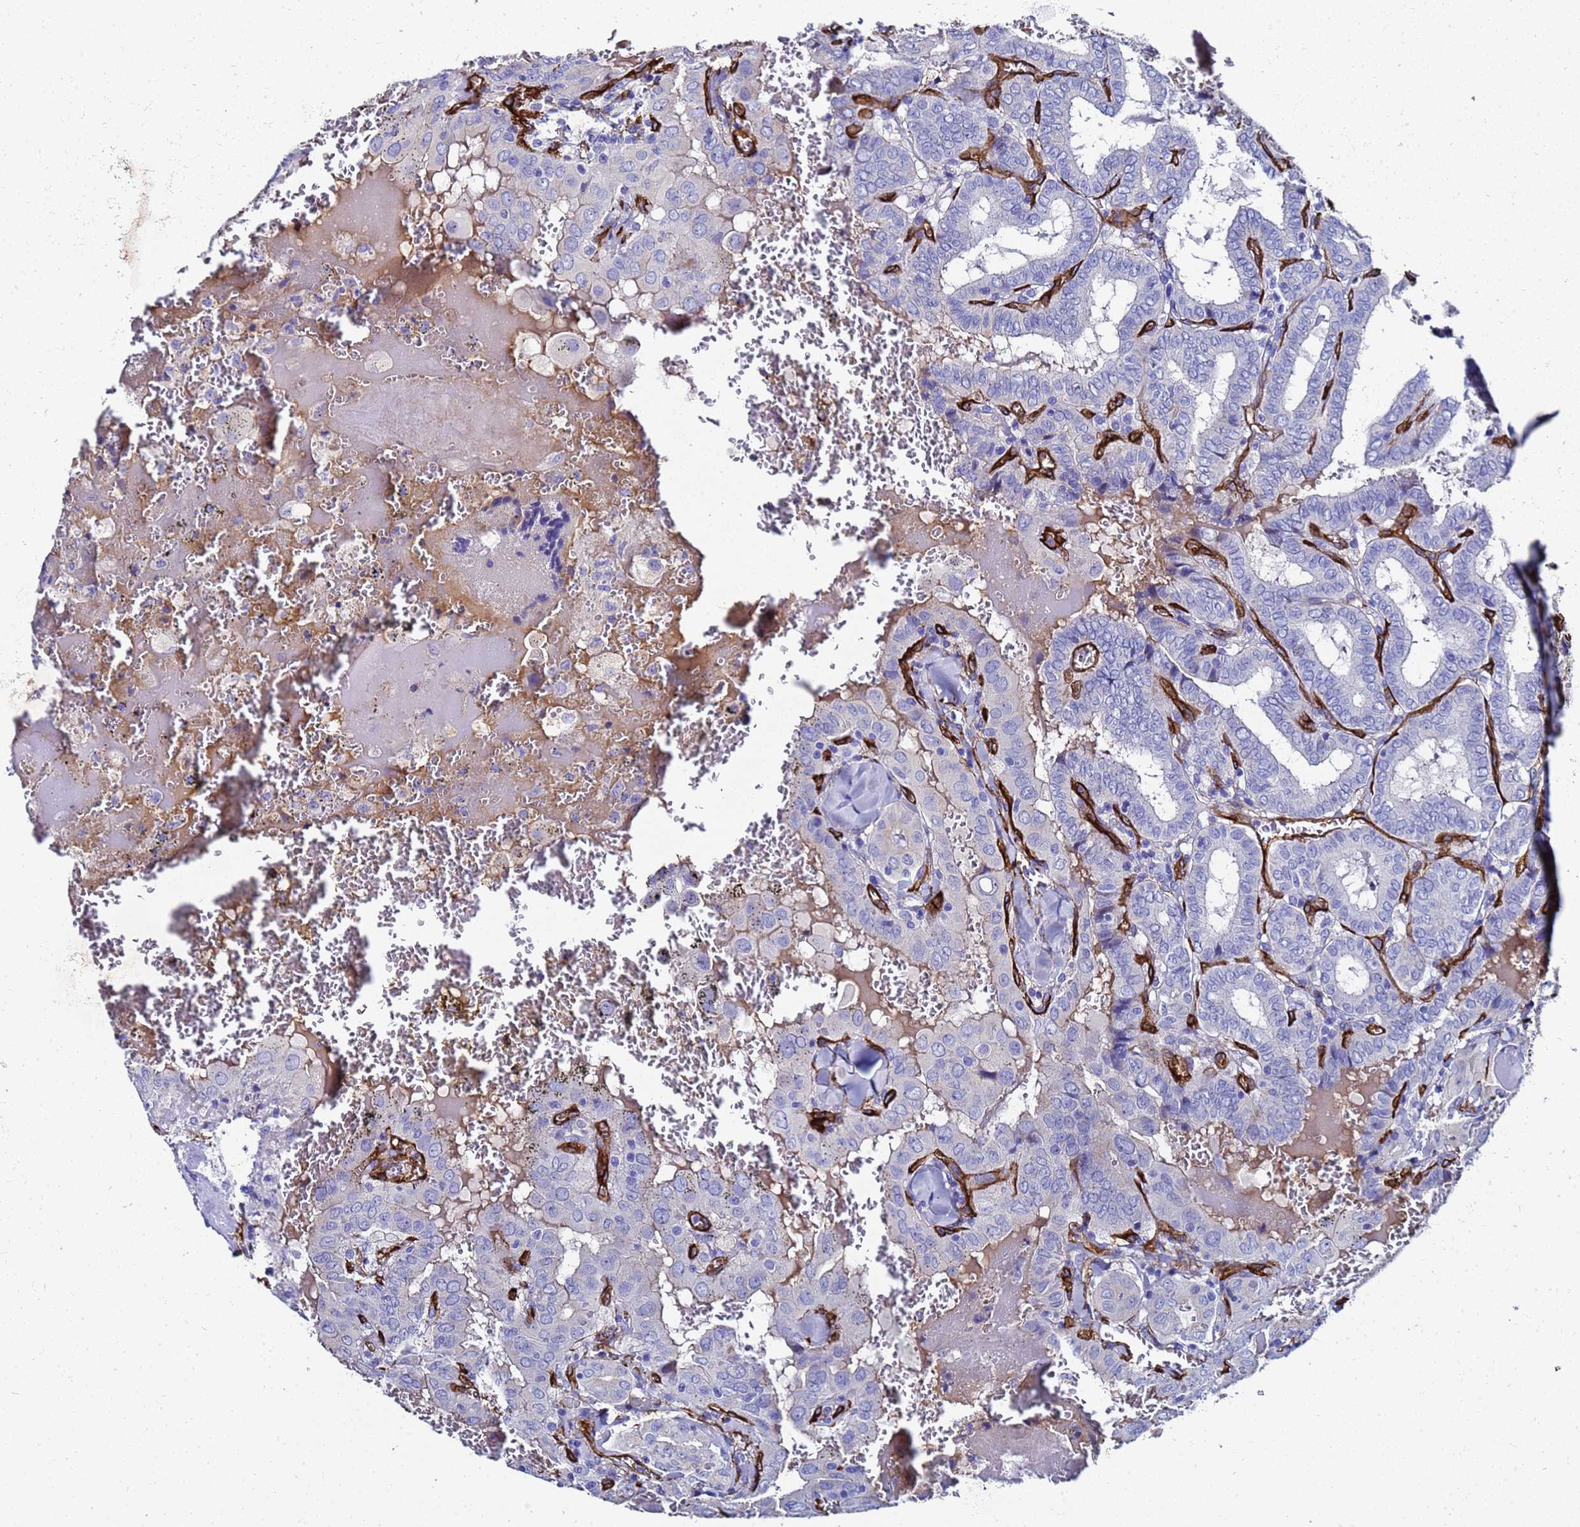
{"staining": {"intensity": "negative", "quantity": "none", "location": "none"}, "tissue": "thyroid cancer", "cell_type": "Tumor cells", "image_type": "cancer", "snomed": [{"axis": "morphology", "description": "Papillary adenocarcinoma, NOS"}, {"axis": "topography", "description": "Thyroid gland"}], "caption": "An image of thyroid cancer (papillary adenocarcinoma) stained for a protein displays no brown staining in tumor cells.", "gene": "ADIPOQ", "patient": {"sex": "female", "age": 72}}